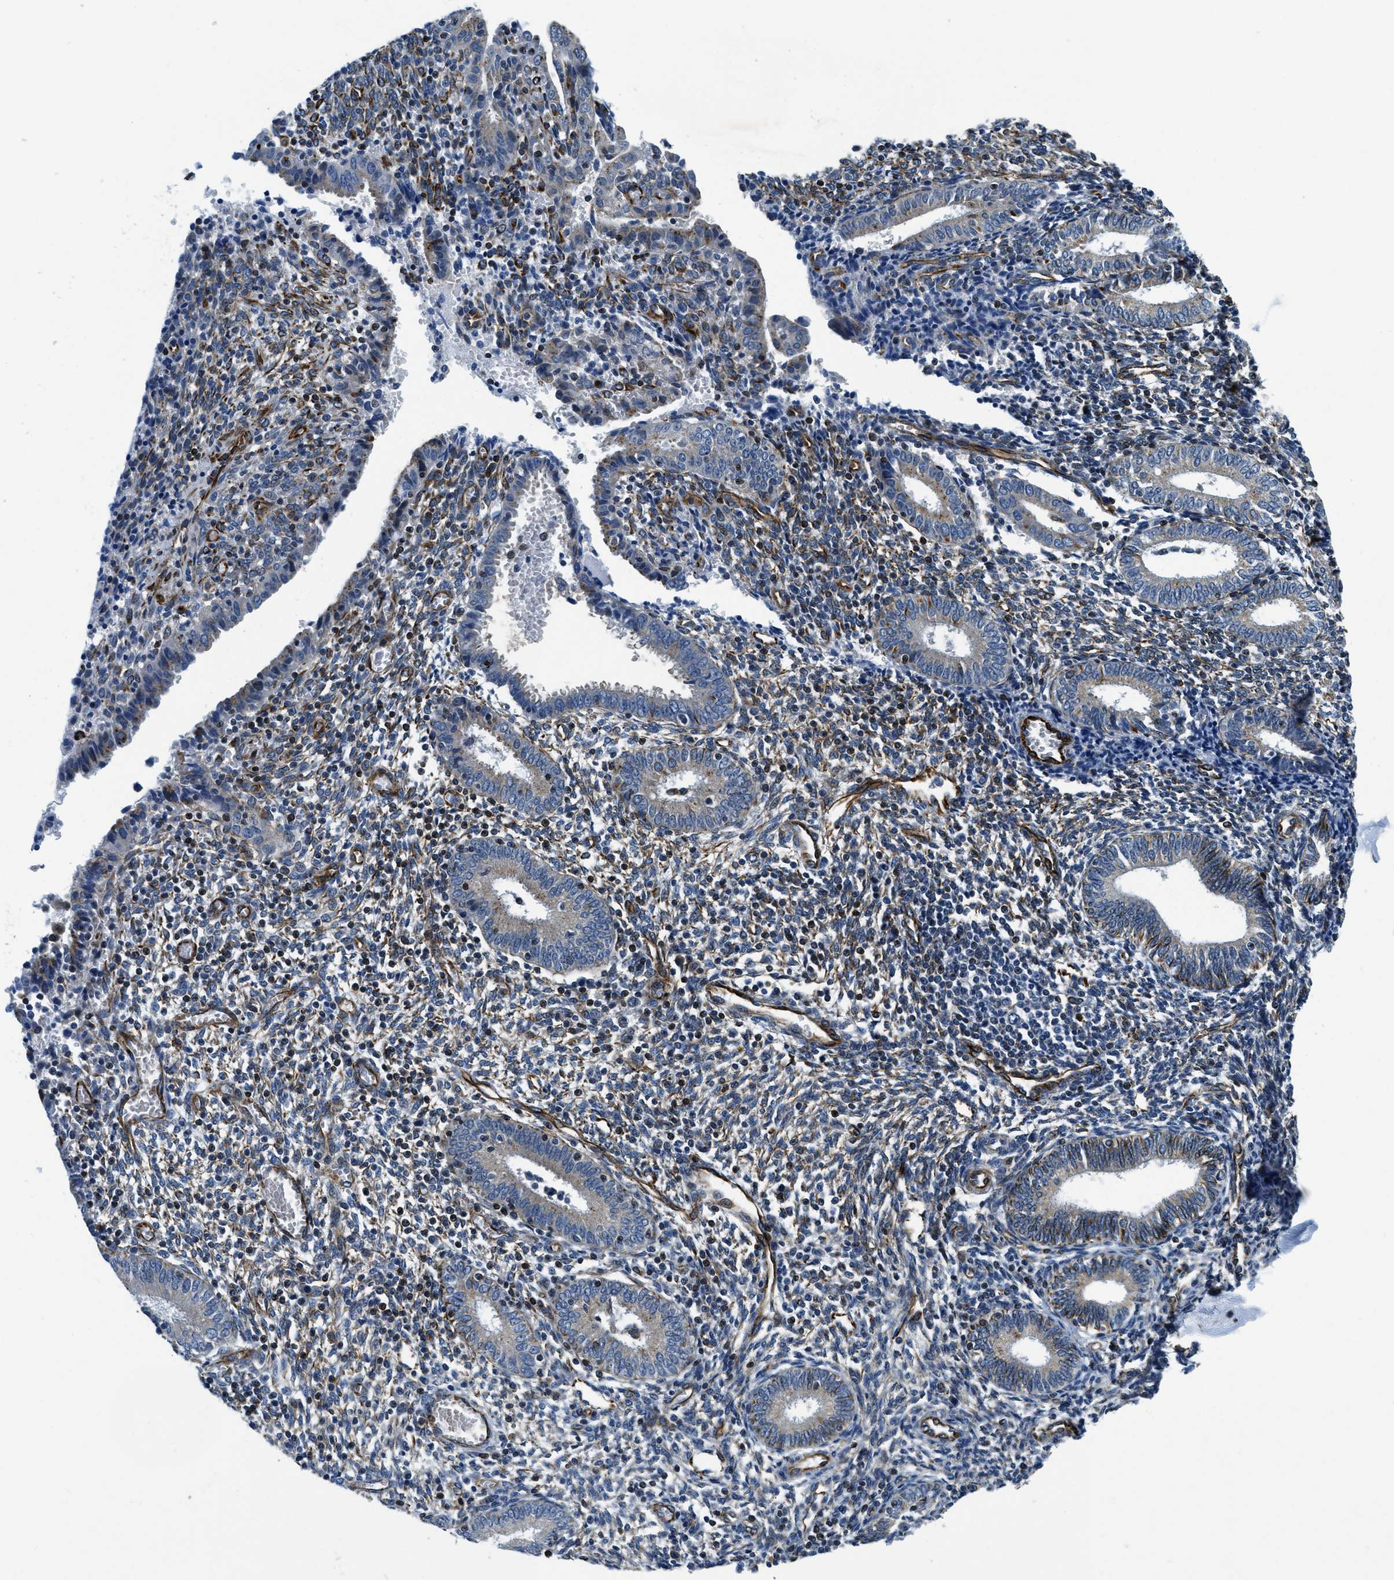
{"staining": {"intensity": "moderate", "quantity": "<25%", "location": "cytoplasmic/membranous"}, "tissue": "endometrium", "cell_type": "Cells in endometrial stroma", "image_type": "normal", "snomed": [{"axis": "morphology", "description": "Normal tissue, NOS"}, {"axis": "topography", "description": "Endometrium"}], "caption": "Immunohistochemical staining of normal endometrium exhibits low levels of moderate cytoplasmic/membranous expression in approximately <25% of cells in endometrial stroma.", "gene": "GNS", "patient": {"sex": "female", "age": 41}}